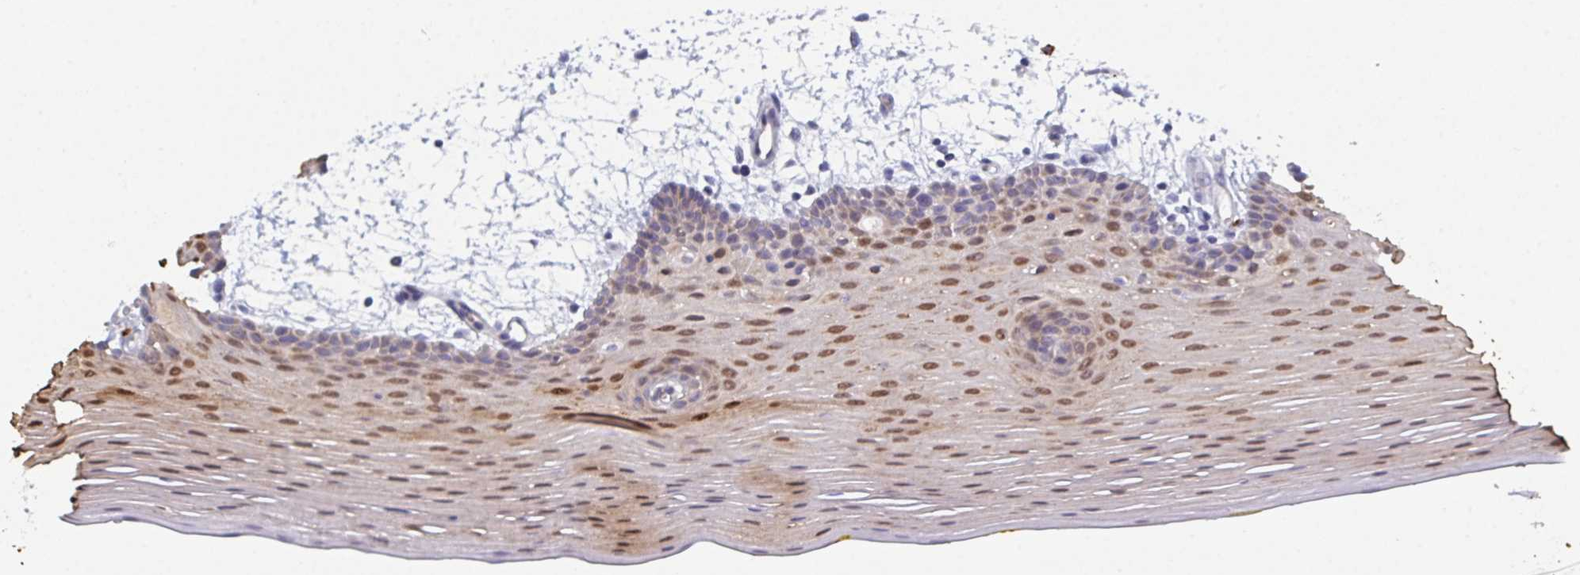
{"staining": {"intensity": "moderate", "quantity": "25%-75%", "location": "nuclear"}, "tissue": "oral mucosa", "cell_type": "Squamous epithelial cells", "image_type": "normal", "snomed": [{"axis": "morphology", "description": "Normal tissue, NOS"}, {"axis": "topography", "description": "Oral tissue"}], "caption": "Oral mucosa stained with DAB (3,3'-diaminobenzidine) IHC demonstrates medium levels of moderate nuclear expression in about 25%-75% of squamous epithelial cells. The staining is performed using DAB brown chromogen to label protein expression. The nuclei are counter-stained blue using hematoxylin.", "gene": "ZNF684", "patient": {"sex": "female", "age": 81}}